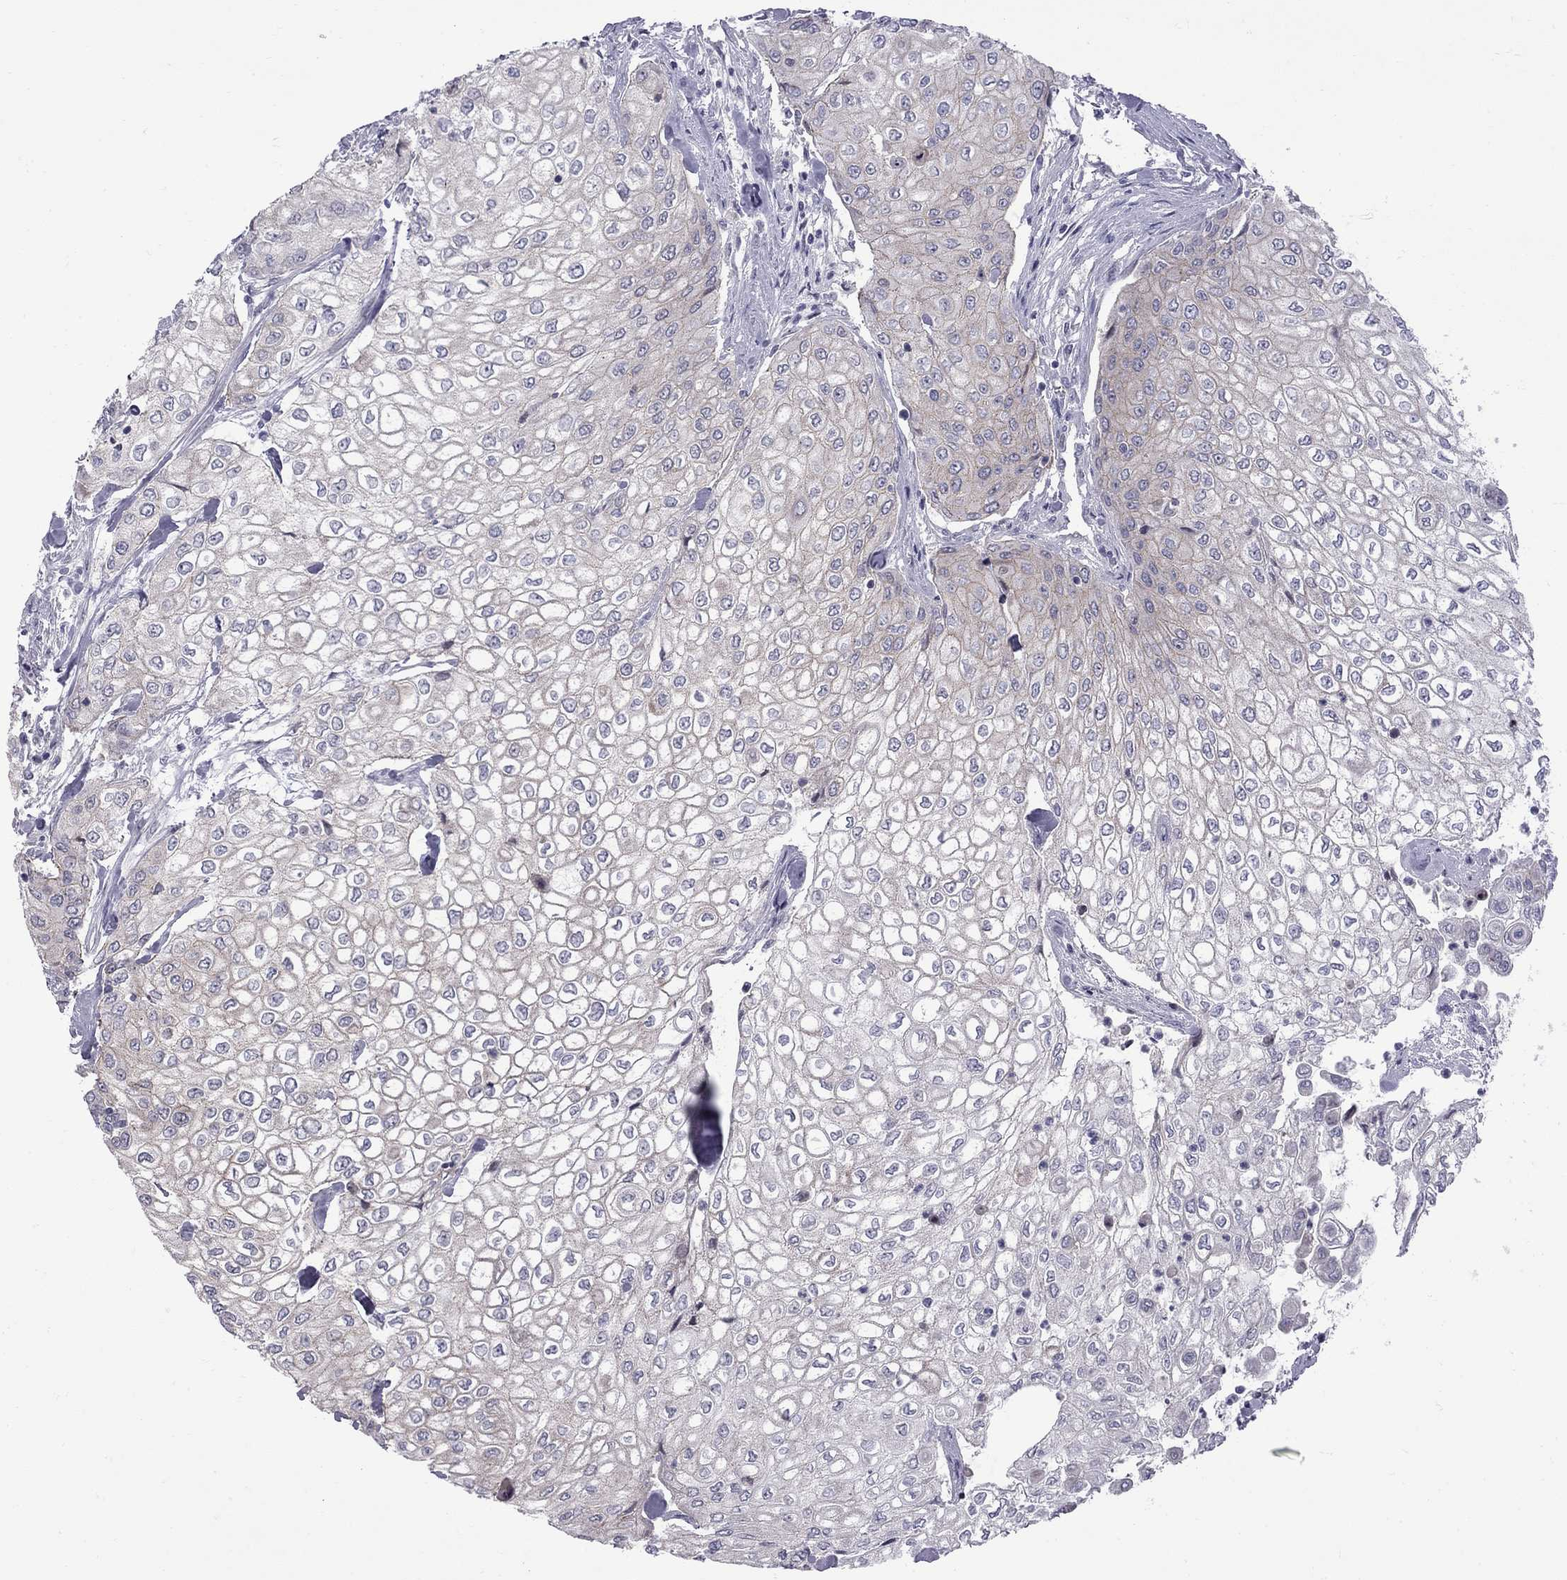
{"staining": {"intensity": "weak", "quantity": "<25%", "location": "cytoplasmic/membranous"}, "tissue": "urothelial cancer", "cell_type": "Tumor cells", "image_type": "cancer", "snomed": [{"axis": "morphology", "description": "Urothelial carcinoma, High grade"}, {"axis": "topography", "description": "Urinary bladder"}], "caption": "This is an immunohistochemistry photomicrograph of human urothelial carcinoma (high-grade). There is no expression in tumor cells.", "gene": "NRARP", "patient": {"sex": "male", "age": 62}}